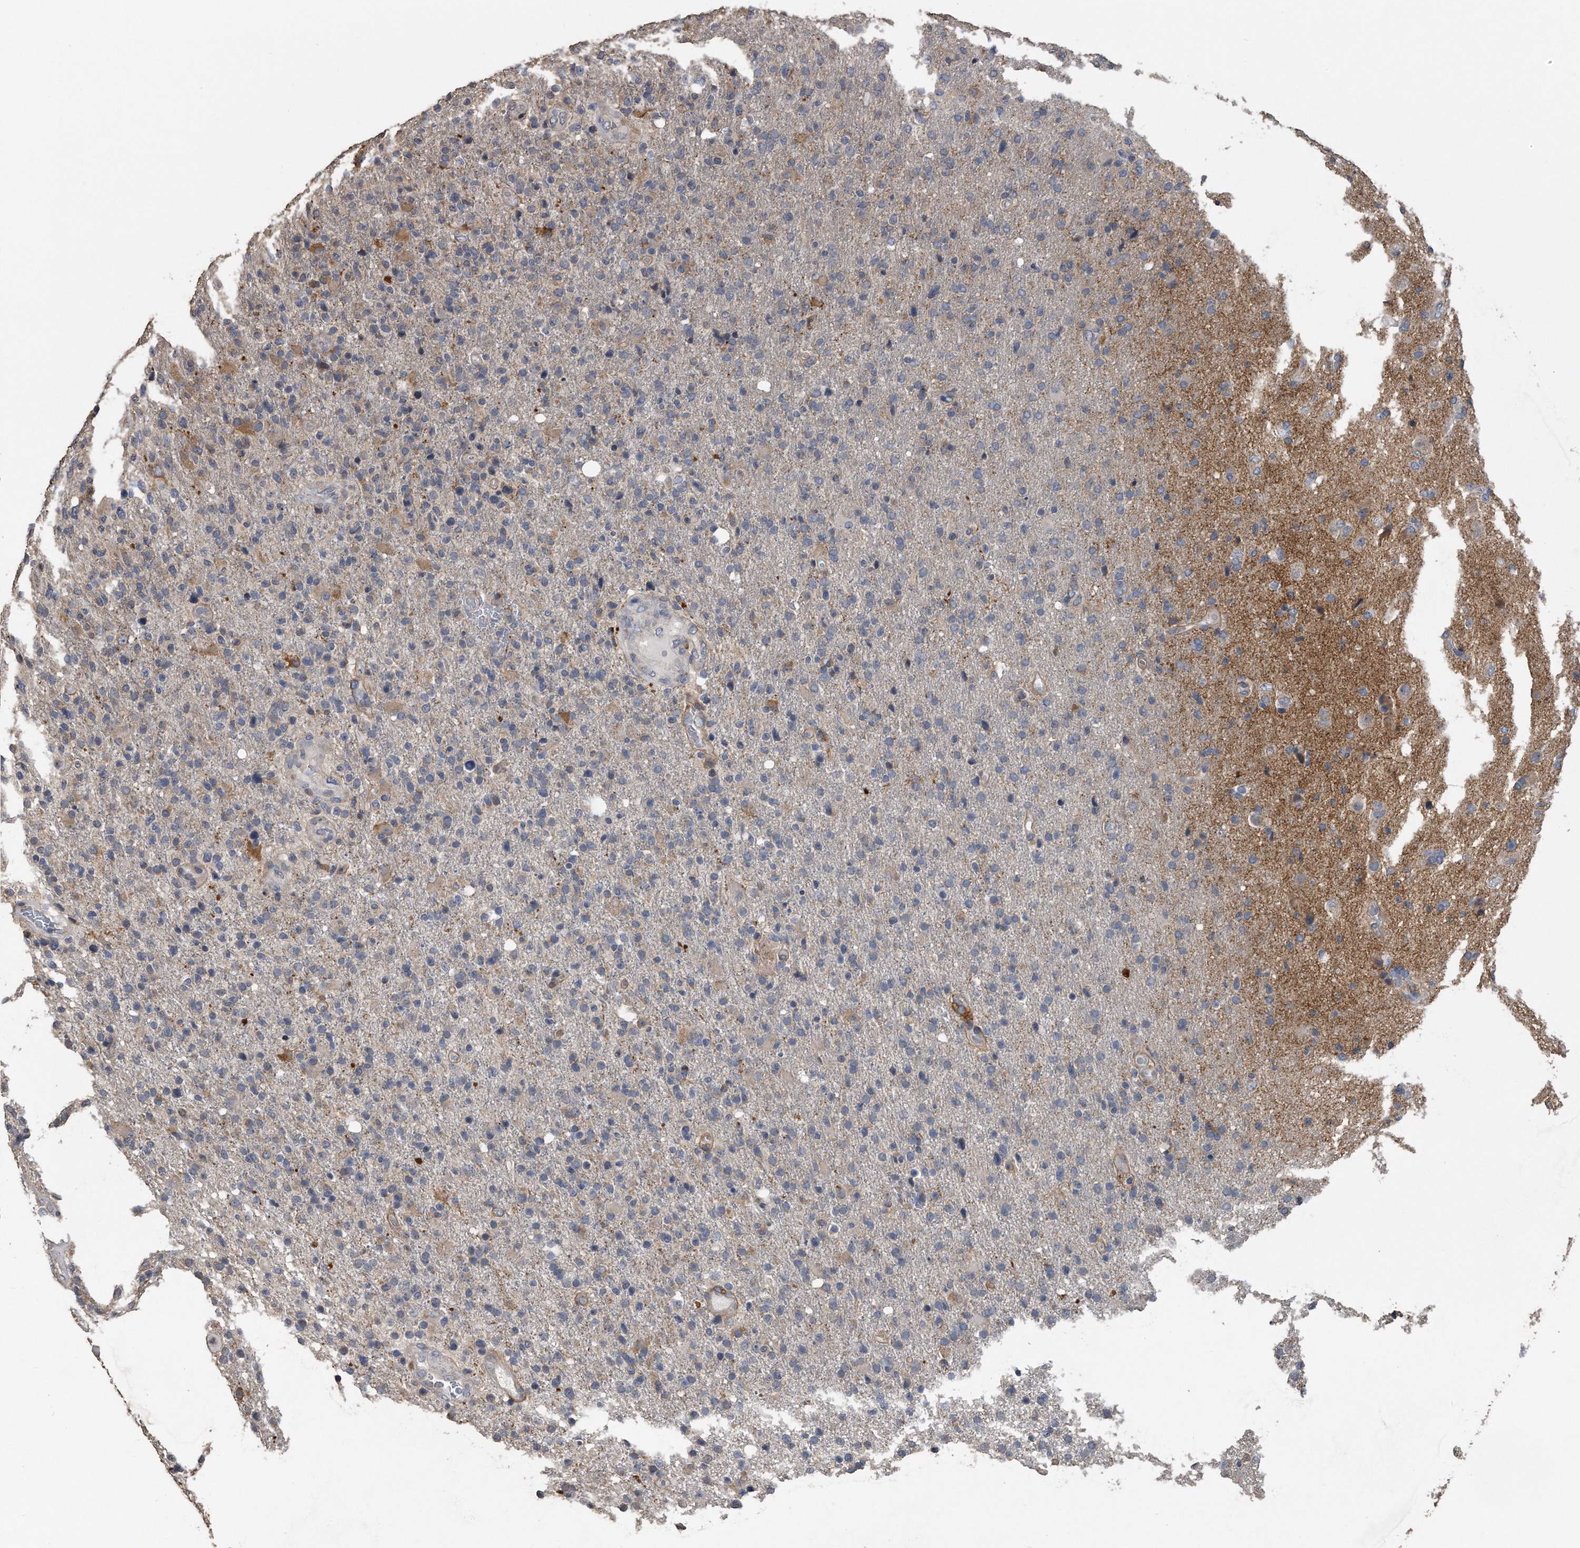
{"staining": {"intensity": "negative", "quantity": "none", "location": "none"}, "tissue": "glioma", "cell_type": "Tumor cells", "image_type": "cancer", "snomed": [{"axis": "morphology", "description": "Glioma, malignant, High grade"}, {"axis": "topography", "description": "Brain"}], "caption": "Micrograph shows no protein expression in tumor cells of glioma tissue. (Stains: DAB immunohistochemistry (IHC) with hematoxylin counter stain, Microscopy: brightfield microscopy at high magnification).", "gene": "PCLO", "patient": {"sex": "male", "age": 72}}